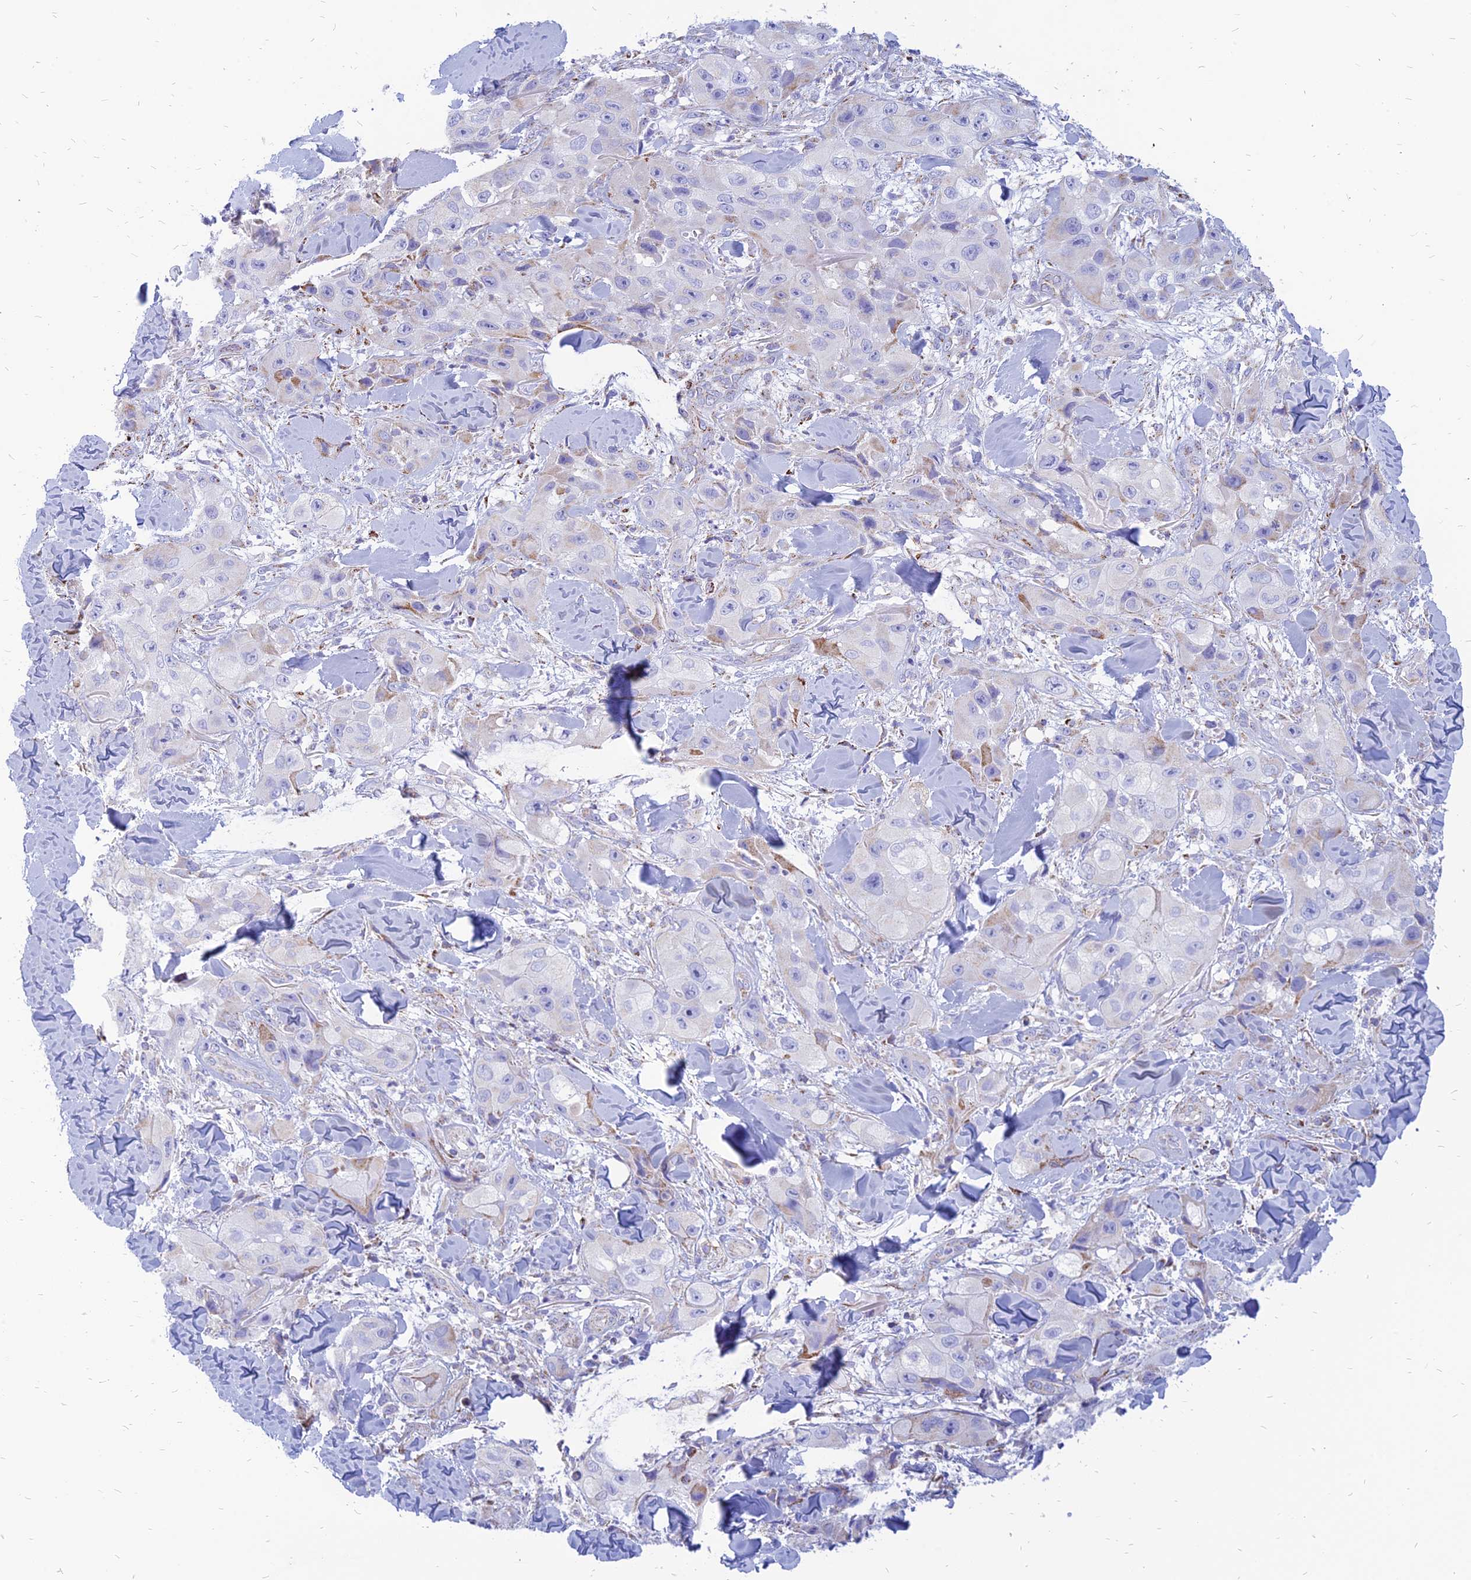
{"staining": {"intensity": "negative", "quantity": "none", "location": "none"}, "tissue": "skin cancer", "cell_type": "Tumor cells", "image_type": "cancer", "snomed": [{"axis": "morphology", "description": "Squamous cell carcinoma, NOS"}, {"axis": "topography", "description": "Skin"}, {"axis": "topography", "description": "Subcutis"}], "caption": "Immunohistochemical staining of human squamous cell carcinoma (skin) displays no significant staining in tumor cells. Nuclei are stained in blue.", "gene": "PACC1", "patient": {"sex": "male", "age": 73}}